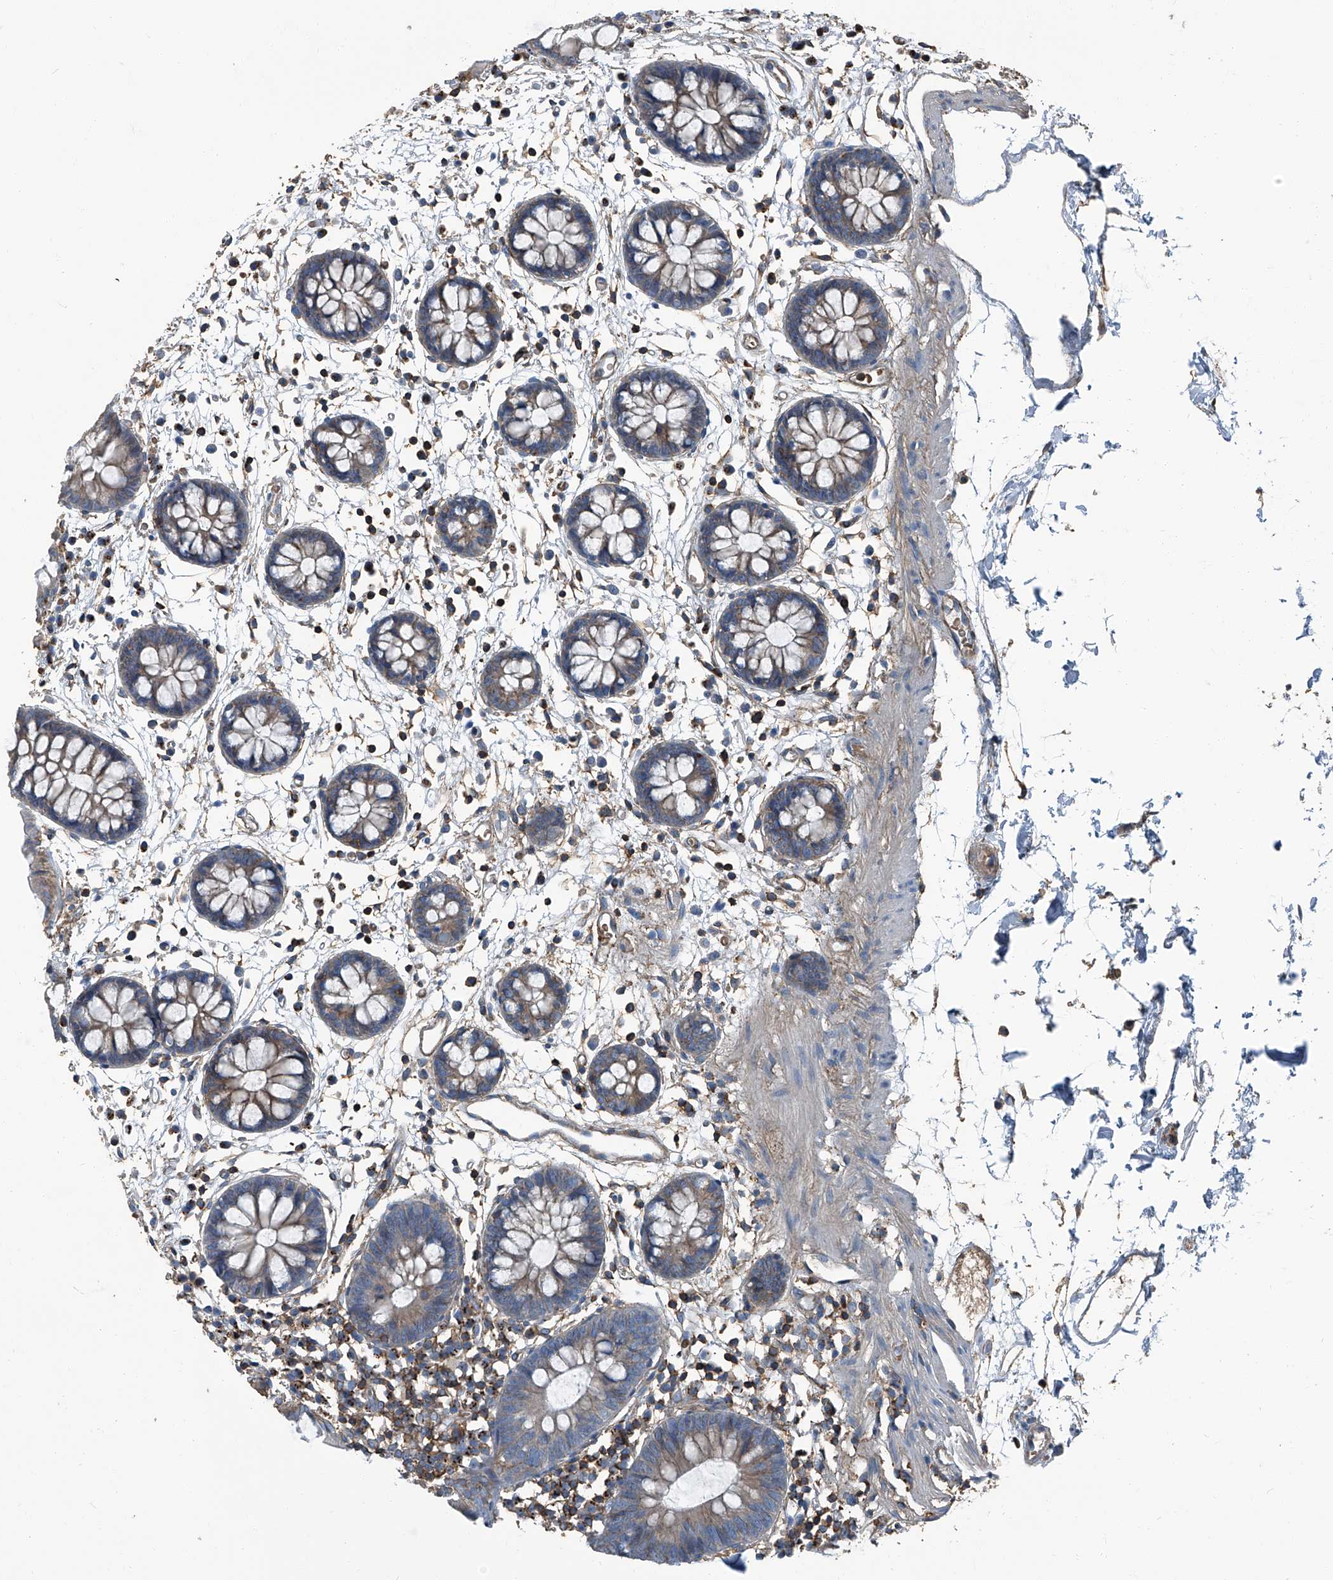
{"staining": {"intensity": "moderate", "quantity": ">75%", "location": "cytoplasmic/membranous"}, "tissue": "colon", "cell_type": "Endothelial cells", "image_type": "normal", "snomed": [{"axis": "morphology", "description": "Normal tissue, NOS"}, {"axis": "topography", "description": "Colon"}], "caption": "This photomicrograph reveals normal colon stained with immunohistochemistry to label a protein in brown. The cytoplasmic/membranous of endothelial cells show moderate positivity for the protein. Nuclei are counter-stained blue.", "gene": "SEPTIN7", "patient": {"sex": "male", "age": 56}}